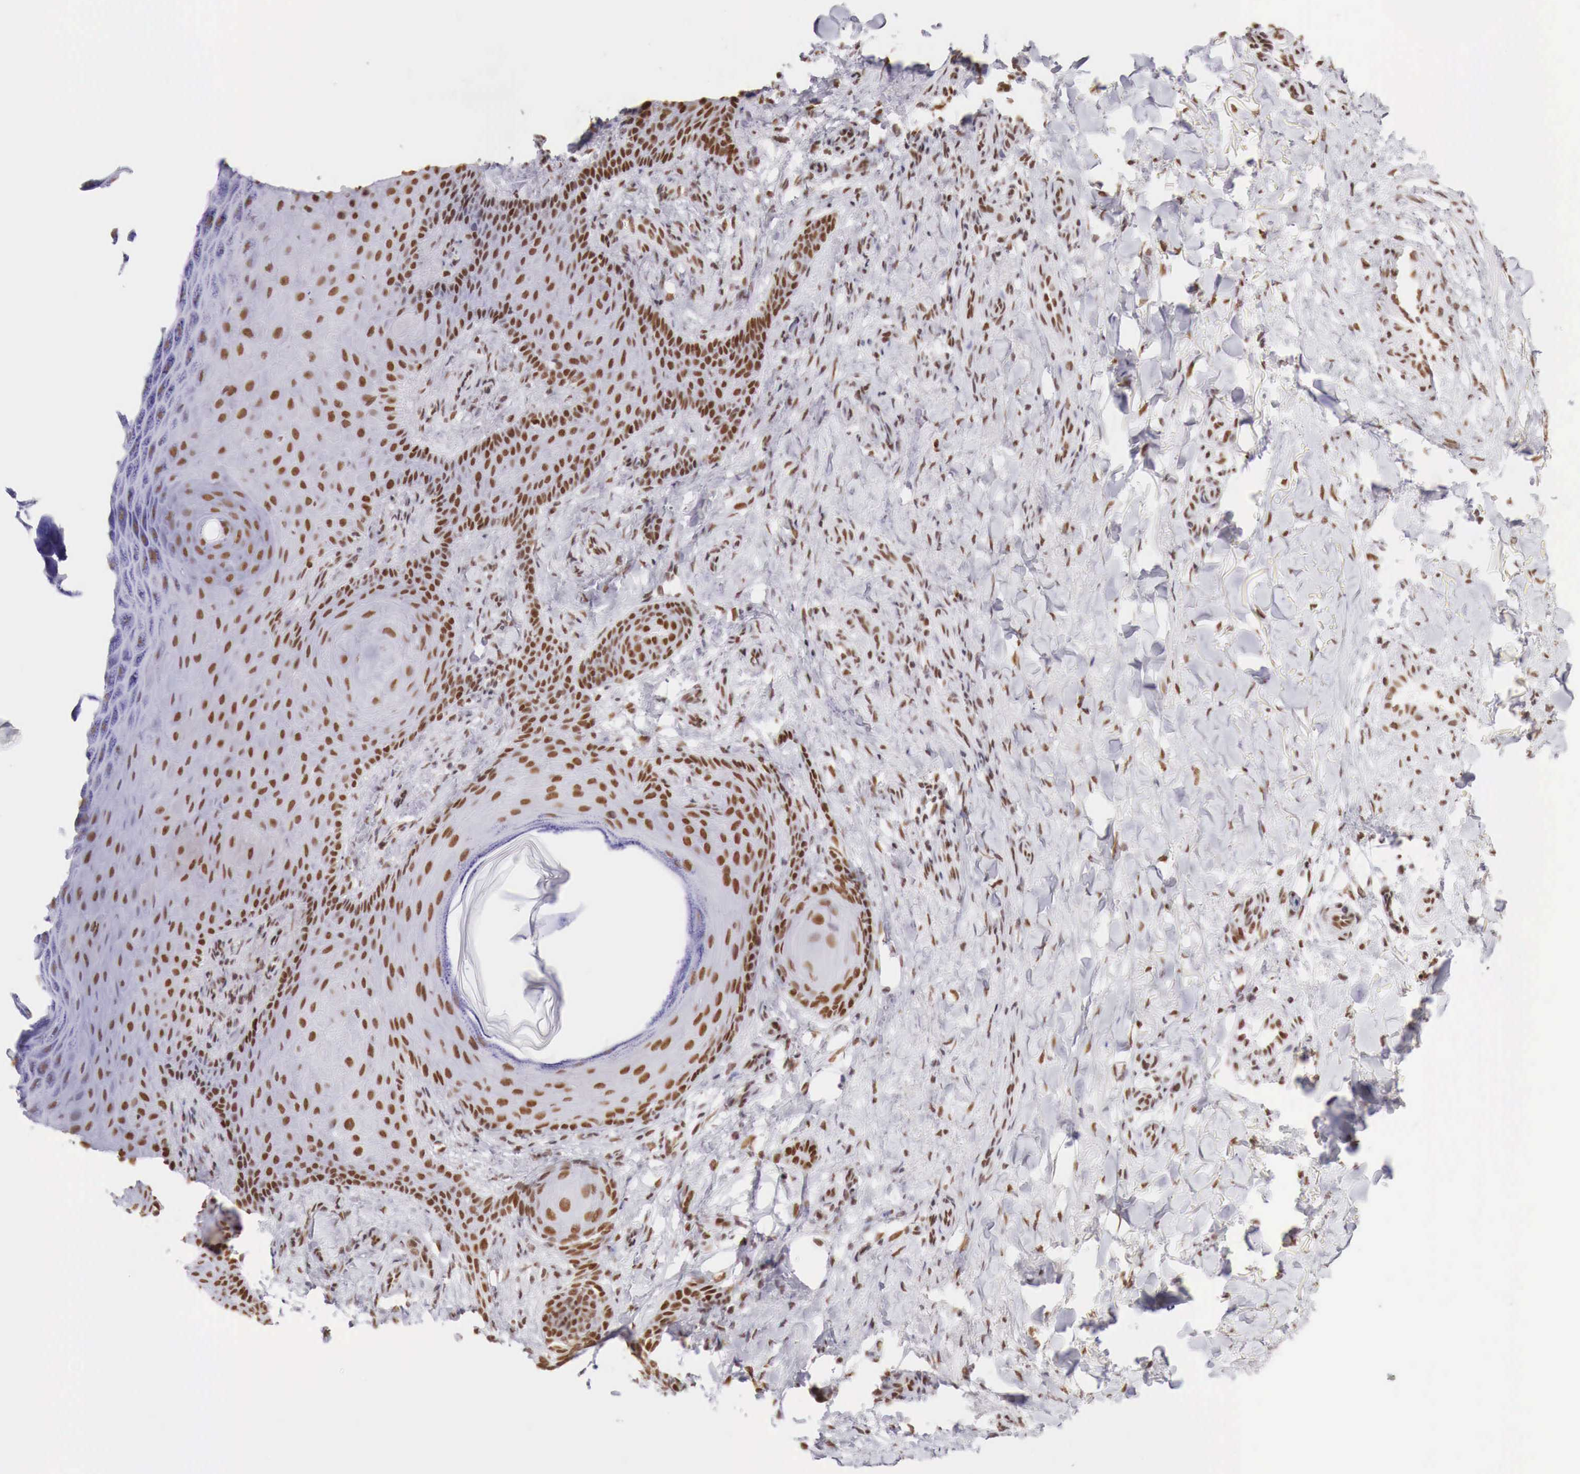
{"staining": {"intensity": "moderate", "quantity": "25%-75%", "location": "nuclear"}, "tissue": "skin cancer", "cell_type": "Tumor cells", "image_type": "cancer", "snomed": [{"axis": "morphology", "description": "Normal tissue, NOS"}, {"axis": "morphology", "description": "Basal cell carcinoma"}, {"axis": "topography", "description": "Skin"}], "caption": "Immunohistochemistry (IHC) (DAB) staining of skin cancer (basal cell carcinoma) shows moderate nuclear protein staining in about 25%-75% of tumor cells.", "gene": "PHF14", "patient": {"sex": "male", "age": 81}}